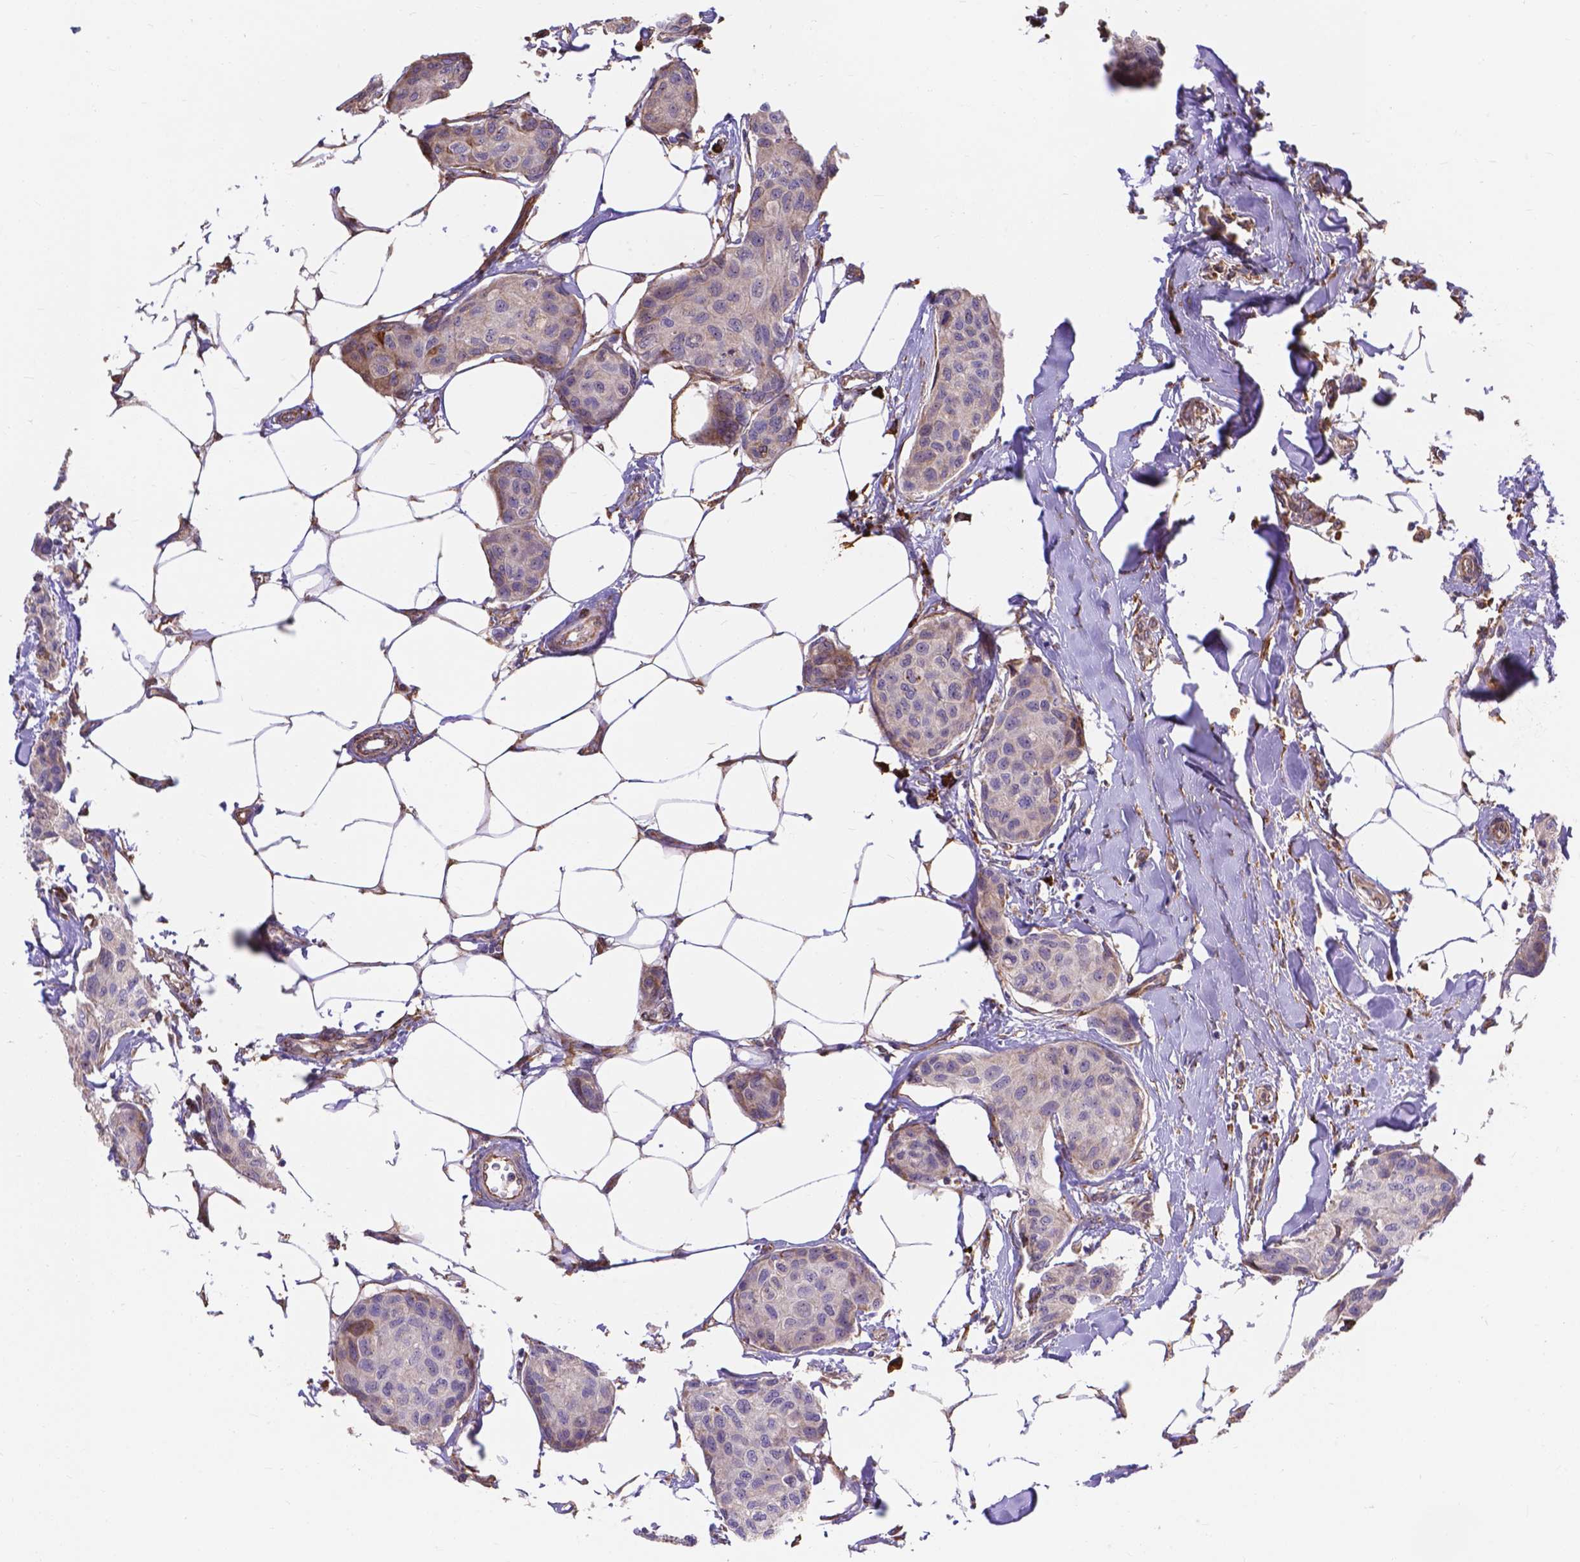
{"staining": {"intensity": "negative", "quantity": "none", "location": "none"}, "tissue": "breast cancer", "cell_type": "Tumor cells", "image_type": "cancer", "snomed": [{"axis": "morphology", "description": "Duct carcinoma"}, {"axis": "topography", "description": "Breast"}], "caption": "Immunohistochemistry (IHC) photomicrograph of breast cancer stained for a protein (brown), which shows no staining in tumor cells.", "gene": "IPO11", "patient": {"sex": "female", "age": 80}}